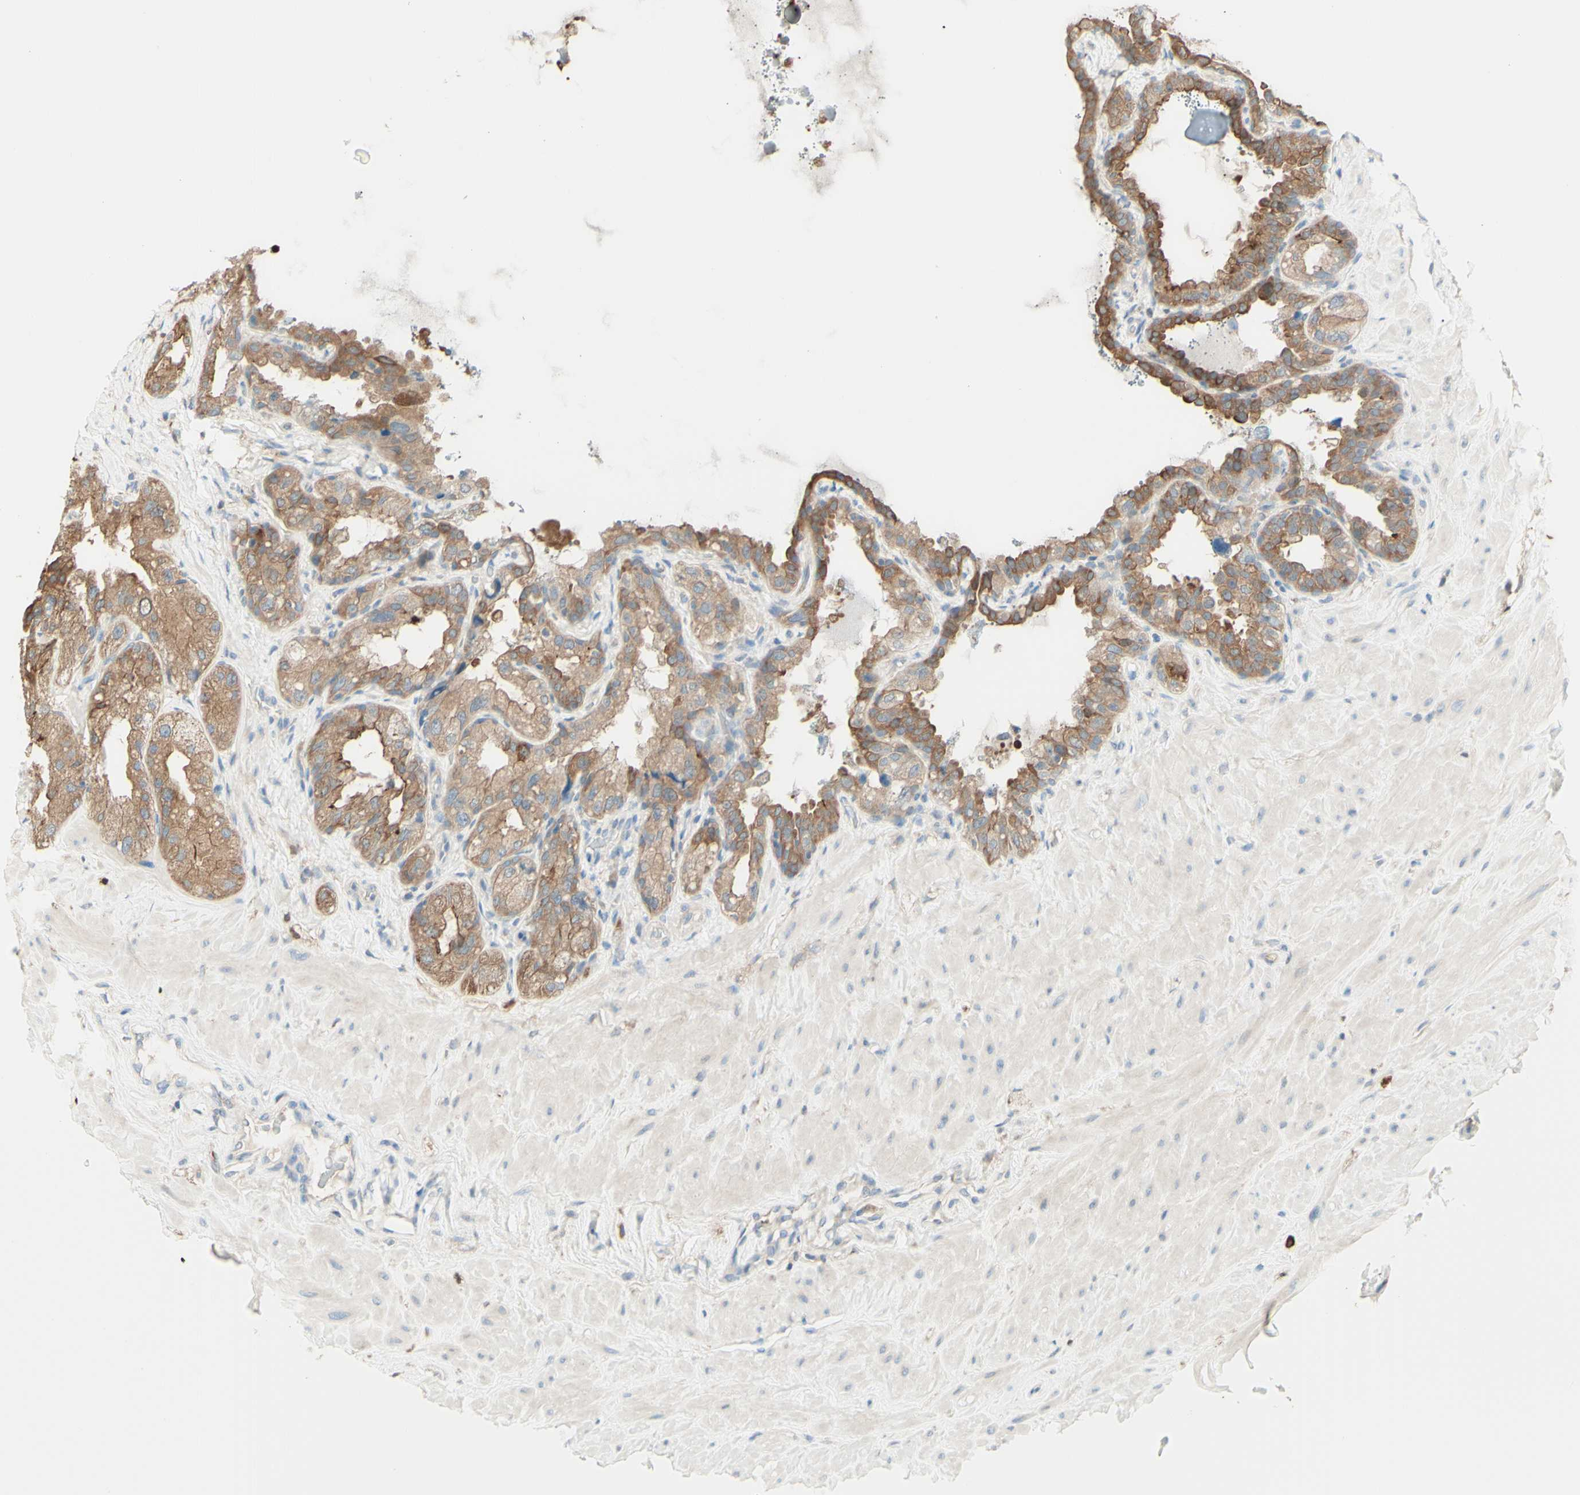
{"staining": {"intensity": "moderate", "quantity": ">75%", "location": "cytoplasmic/membranous"}, "tissue": "seminal vesicle", "cell_type": "Glandular cells", "image_type": "normal", "snomed": [{"axis": "morphology", "description": "Normal tissue, NOS"}, {"axis": "topography", "description": "Seminal veicle"}], "caption": "DAB (3,3'-diaminobenzidine) immunohistochemical staining of benign human seminal vesicle displays moderate cytoplasmic/membranous protein staining in about >75% of glandular cells.", "gene": "MTM1", "patient": {"sex": "male", "age": 68}}